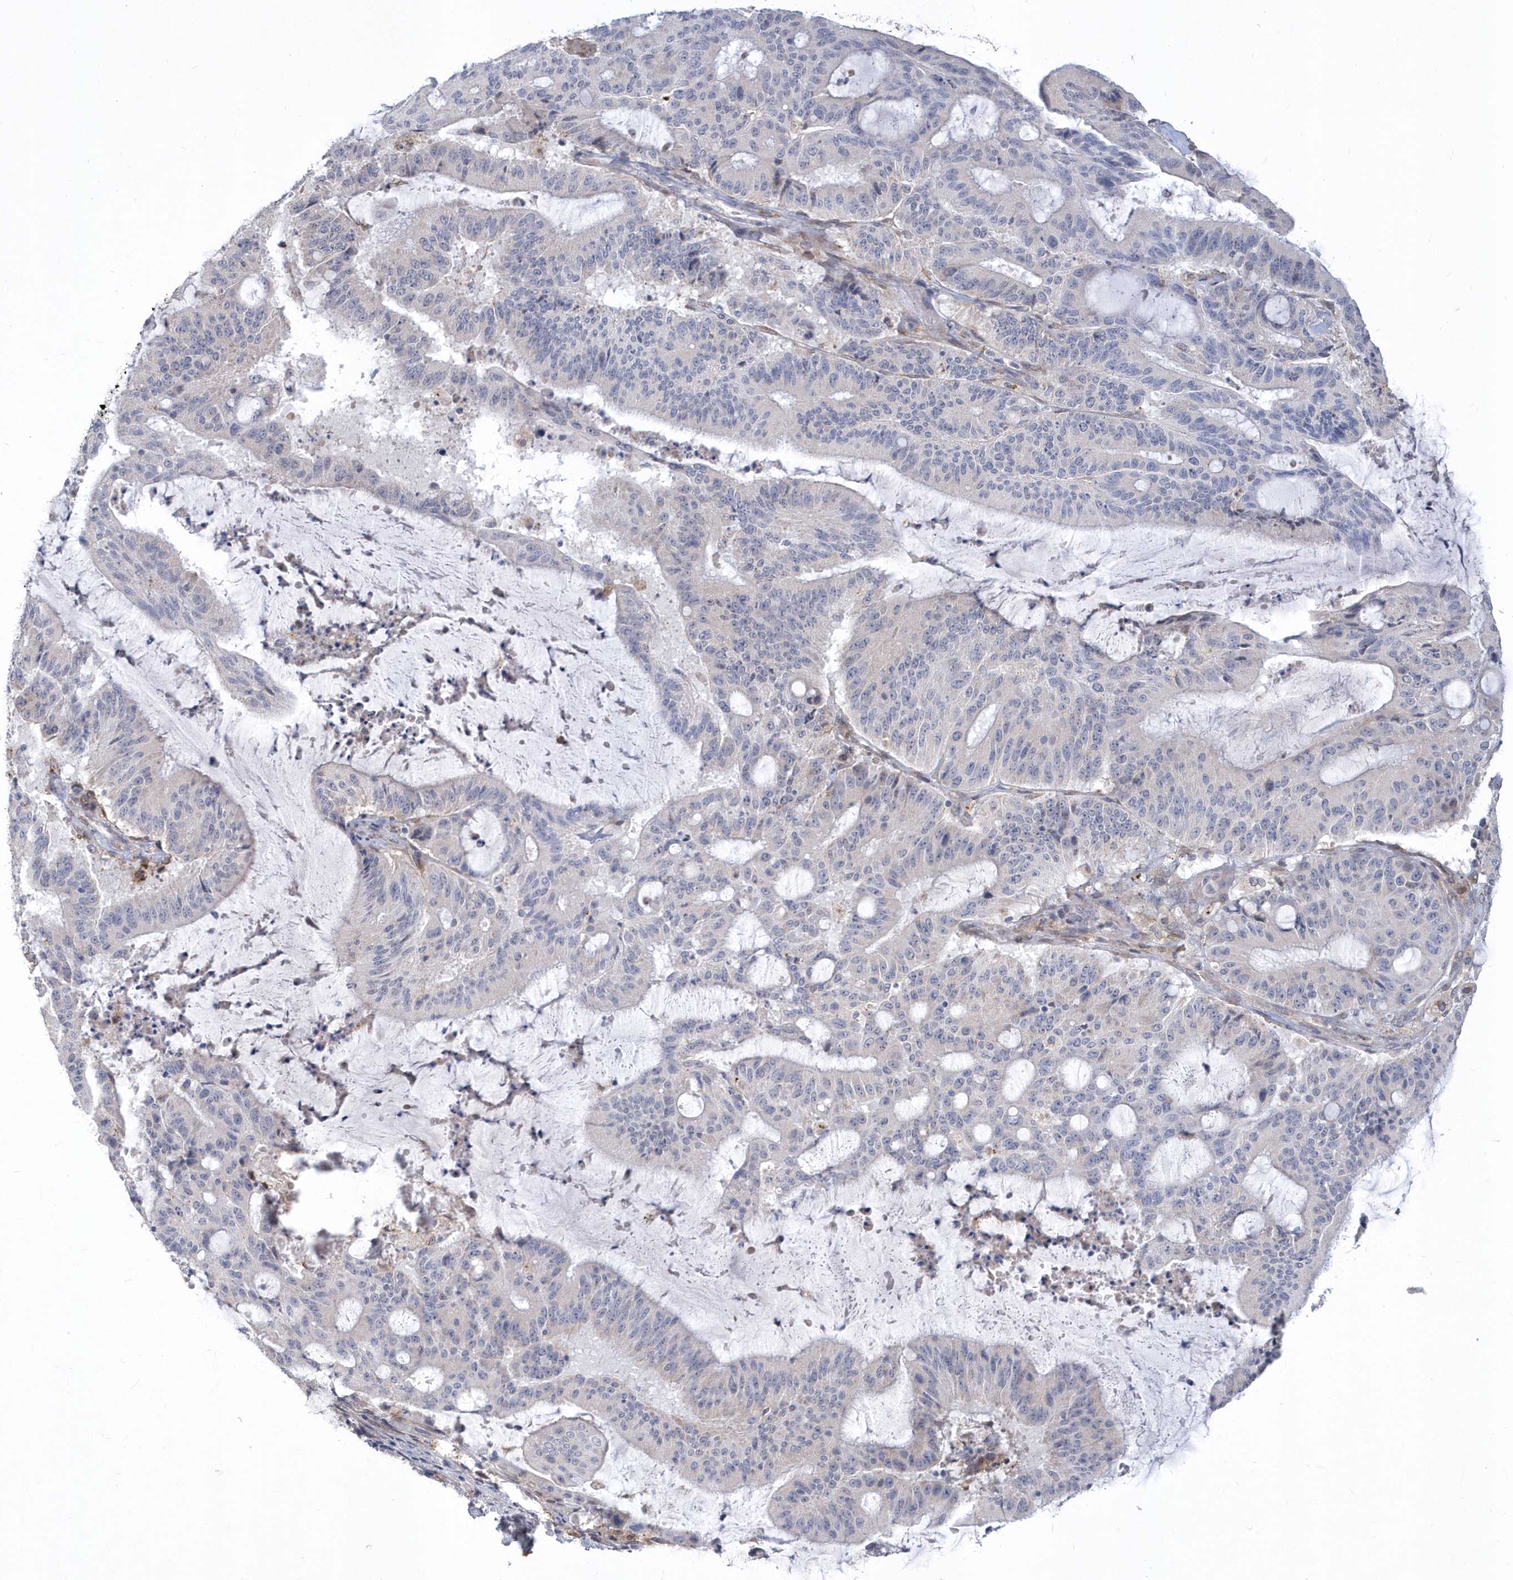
{"staining": {"intensity": "negative", "quantity": "none", "location": "none"}, "tissue": "liver cancer", "cell_type": "Tumor cells", "image_type": "cancer", "snomed": [{"axis": "morphology", "description": "Normal tissue, NOS"}, {"axis": "morphology", "description": "Cholangiocarcinoma"}, {"axis": "topography", "description": "Liver"}, {"axis": "topography", "description": "Peripheral nerve tissue"}], "caption": "Liver cholangiocarcinoma stained for a protein using immunohistochemistry (IHC) demonstrates no positivity tumor cells.", "gene": "TSPEAR", "patient": {"sex": "female", "age": 73}}